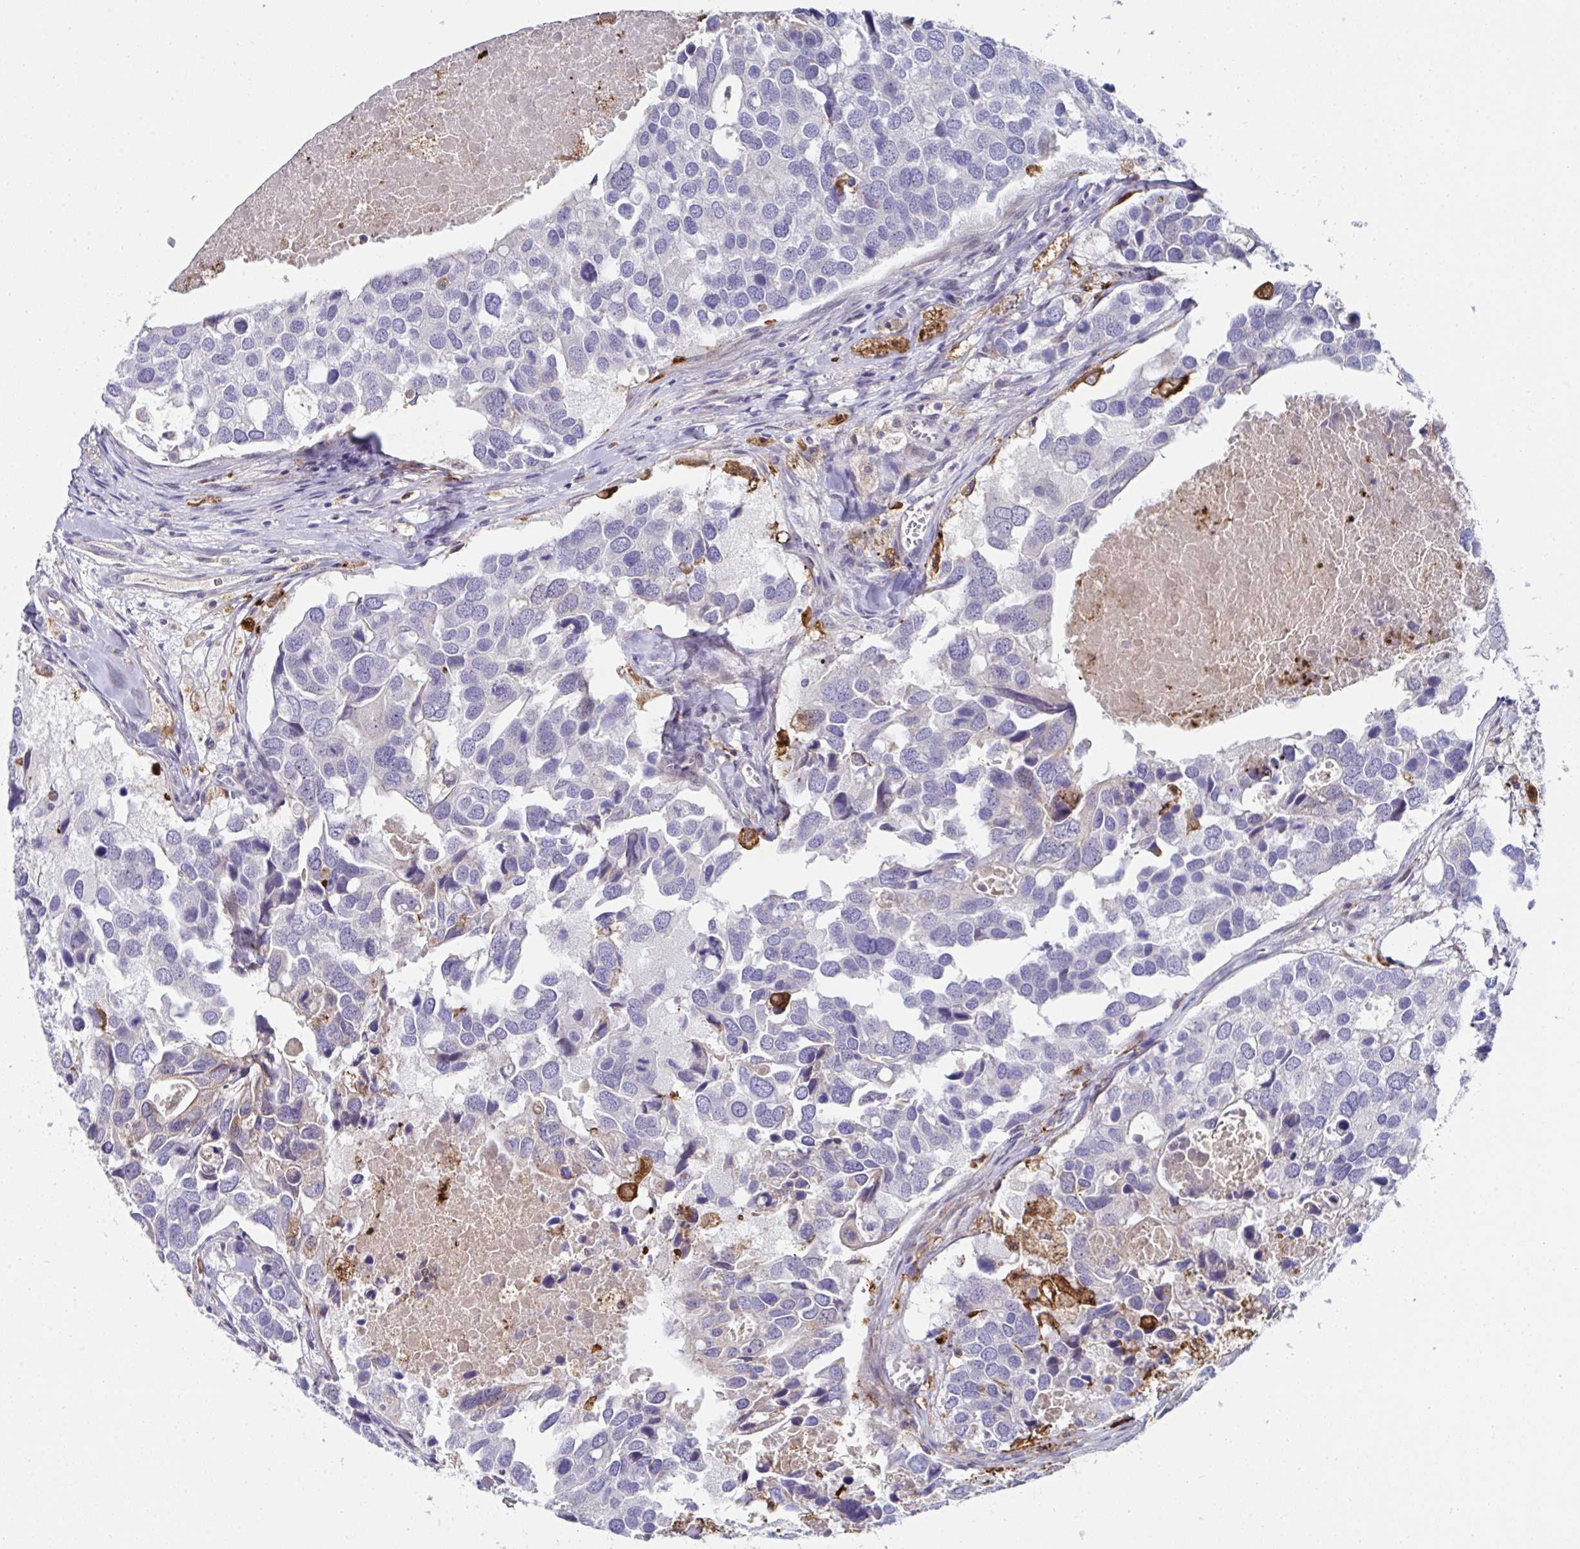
{"staining": {"intensity": "negative", "quantity": "none", "location": "none"}, "tissue": "breast cancer", "cell_type": "Tumor cells", "image_type": "cancer", "snomed": [{"axis": "morphology", "description": "Duct carcinoma"}, {"axis": "topography", "description": "Breast"}], "caption": "Tumor cells are negative for protein expression in human breast cancer. (Stains: DAB (3,3'-diaminobenzidine) immunohistochemistry (IHC) with hematoxylin counter stain, Microscopy: brightfield microscopy at high magnification).", "gene": "FBXL13", "patient": {"sex": "female", "age": 83}}